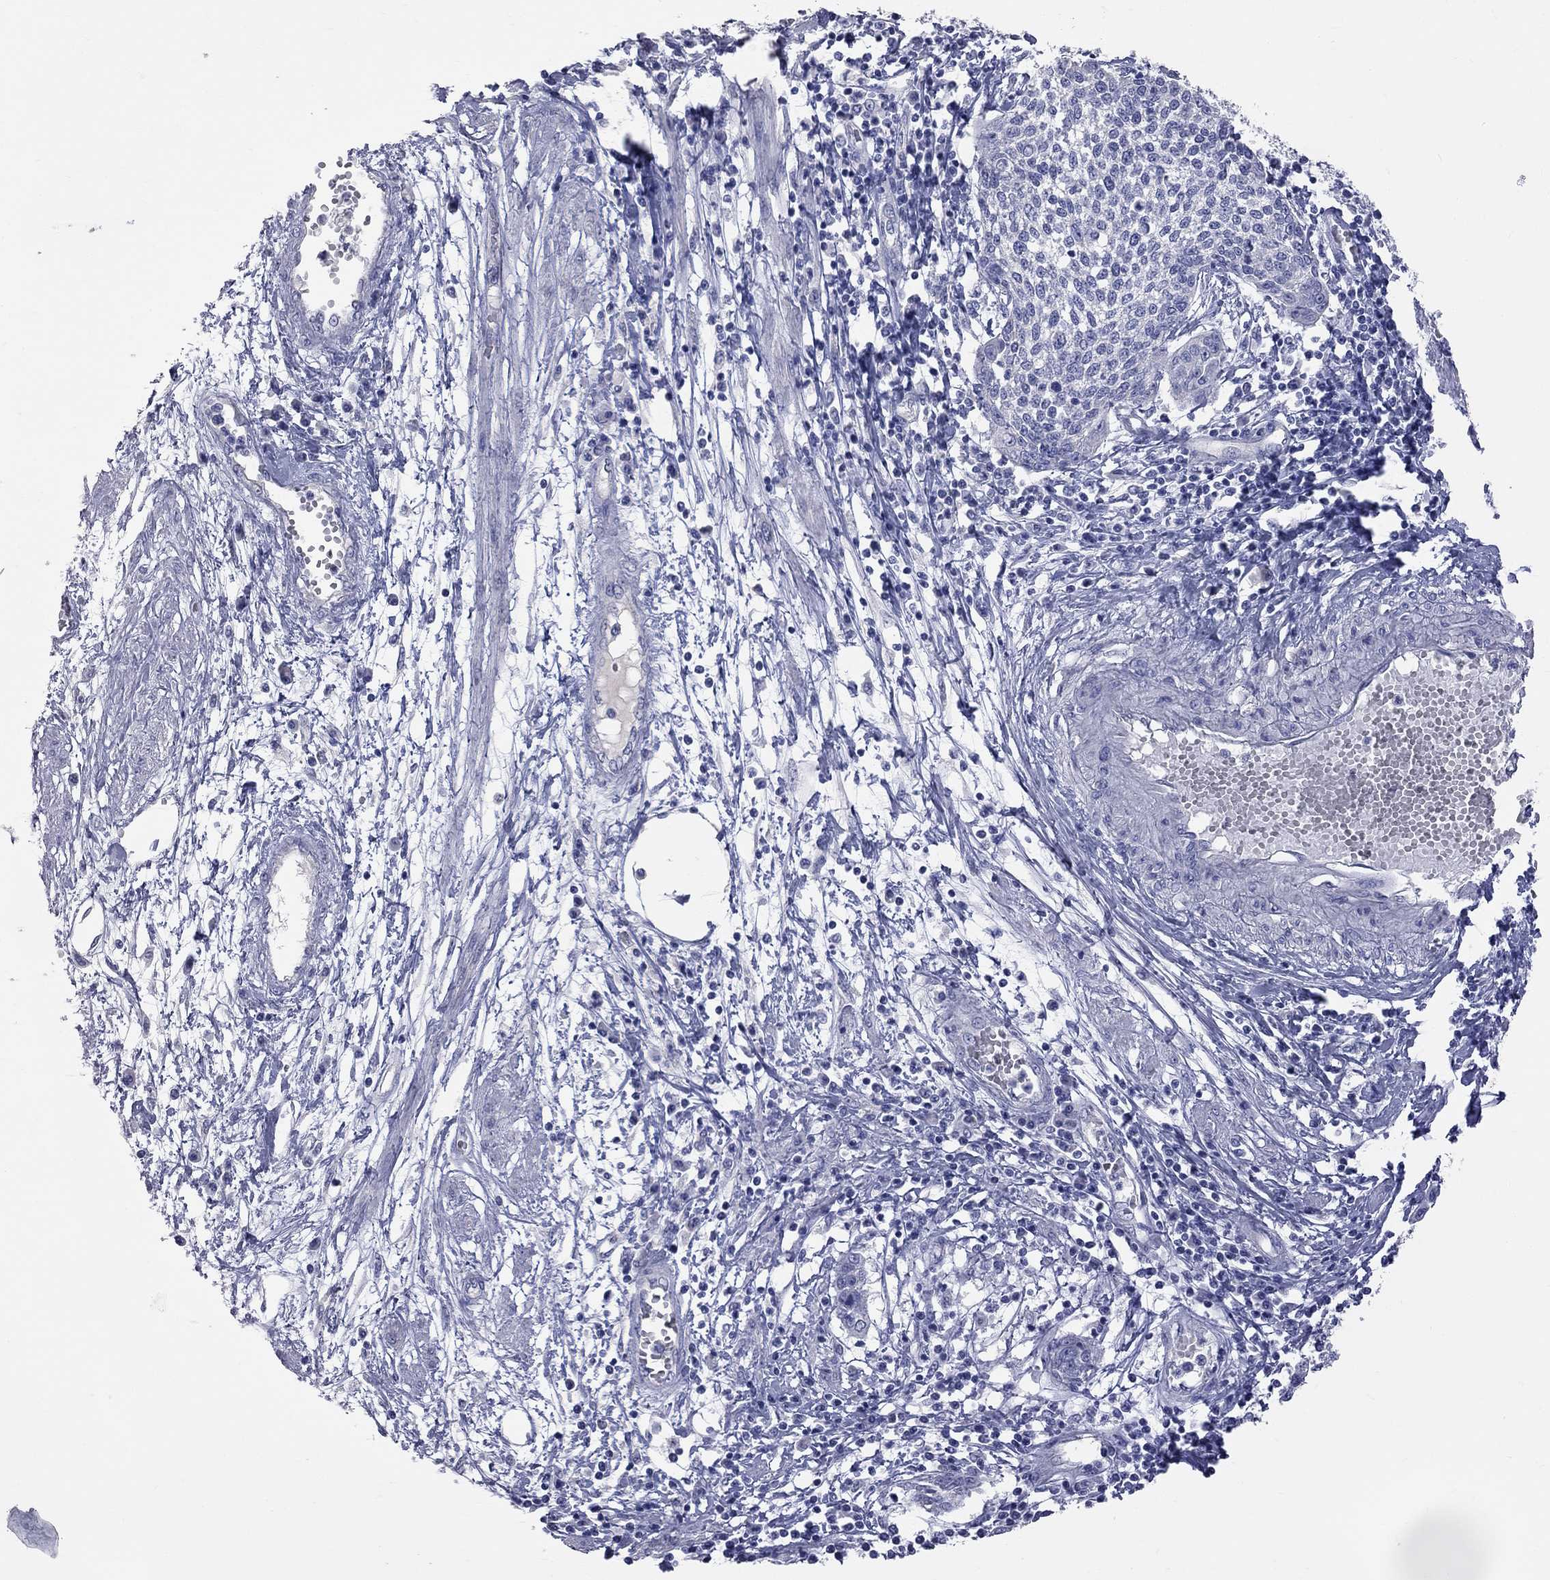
{"staining": {"intensity": "negative", "quantity": "none", "location": "none"}, "tissue": "cervical cancer", "cell_type": "Tumor cells", "image_type": "cancer", "snomed": [{"axis": "morphology", "description": "Squamous cell carcinoma, NOS"}, {"axis": "topography", "description": "Cervix"}], "caption": "The immunohistochemistry micrograph has no significant staining in tumor cells of cervical cancer (squamous cell carcinoma) tissue.", "gene": "KCND2", "patient": {"sex": "female", "age": 34}}